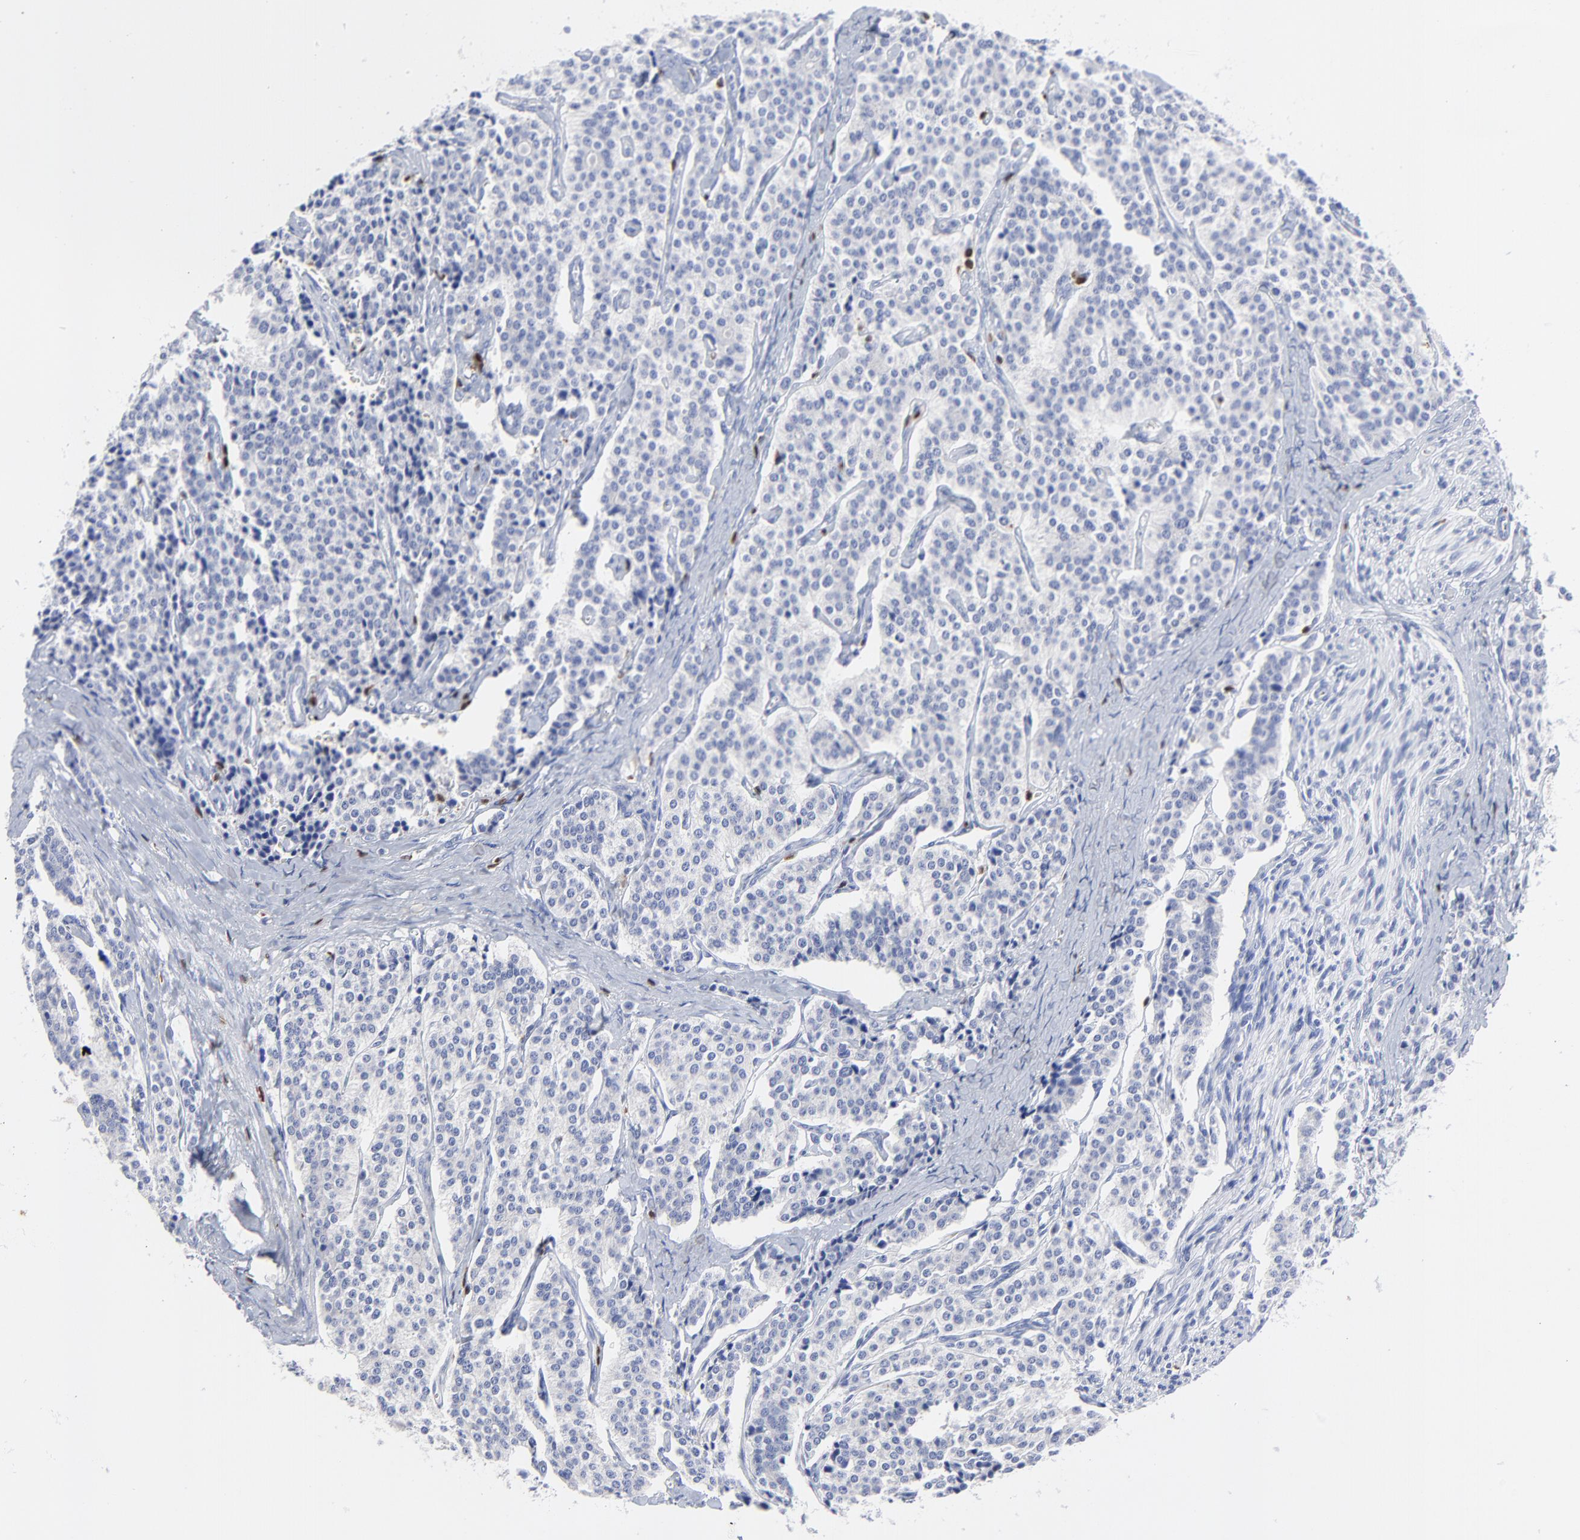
{"staining": {"intensity": "negative", "quantity": "none", "location": "none"}, "tissue": "carcinoid", "cell_type": "Tumor cells", "image_type": "cancer", "snomed": [{"axis": "morphology", "description": "Carcinoid, malignant, NOS"}, {"axis": "topography", "description": "Small intestine"}], "caption": "Immunohistochemistry (IHC) micrograph of human carcinoid (malignant) stained for a protein (brown), which demonstrates no staining in tumor cells.", "gene": "ZAP70", "patient": {"sex": "male", "age": 63}}